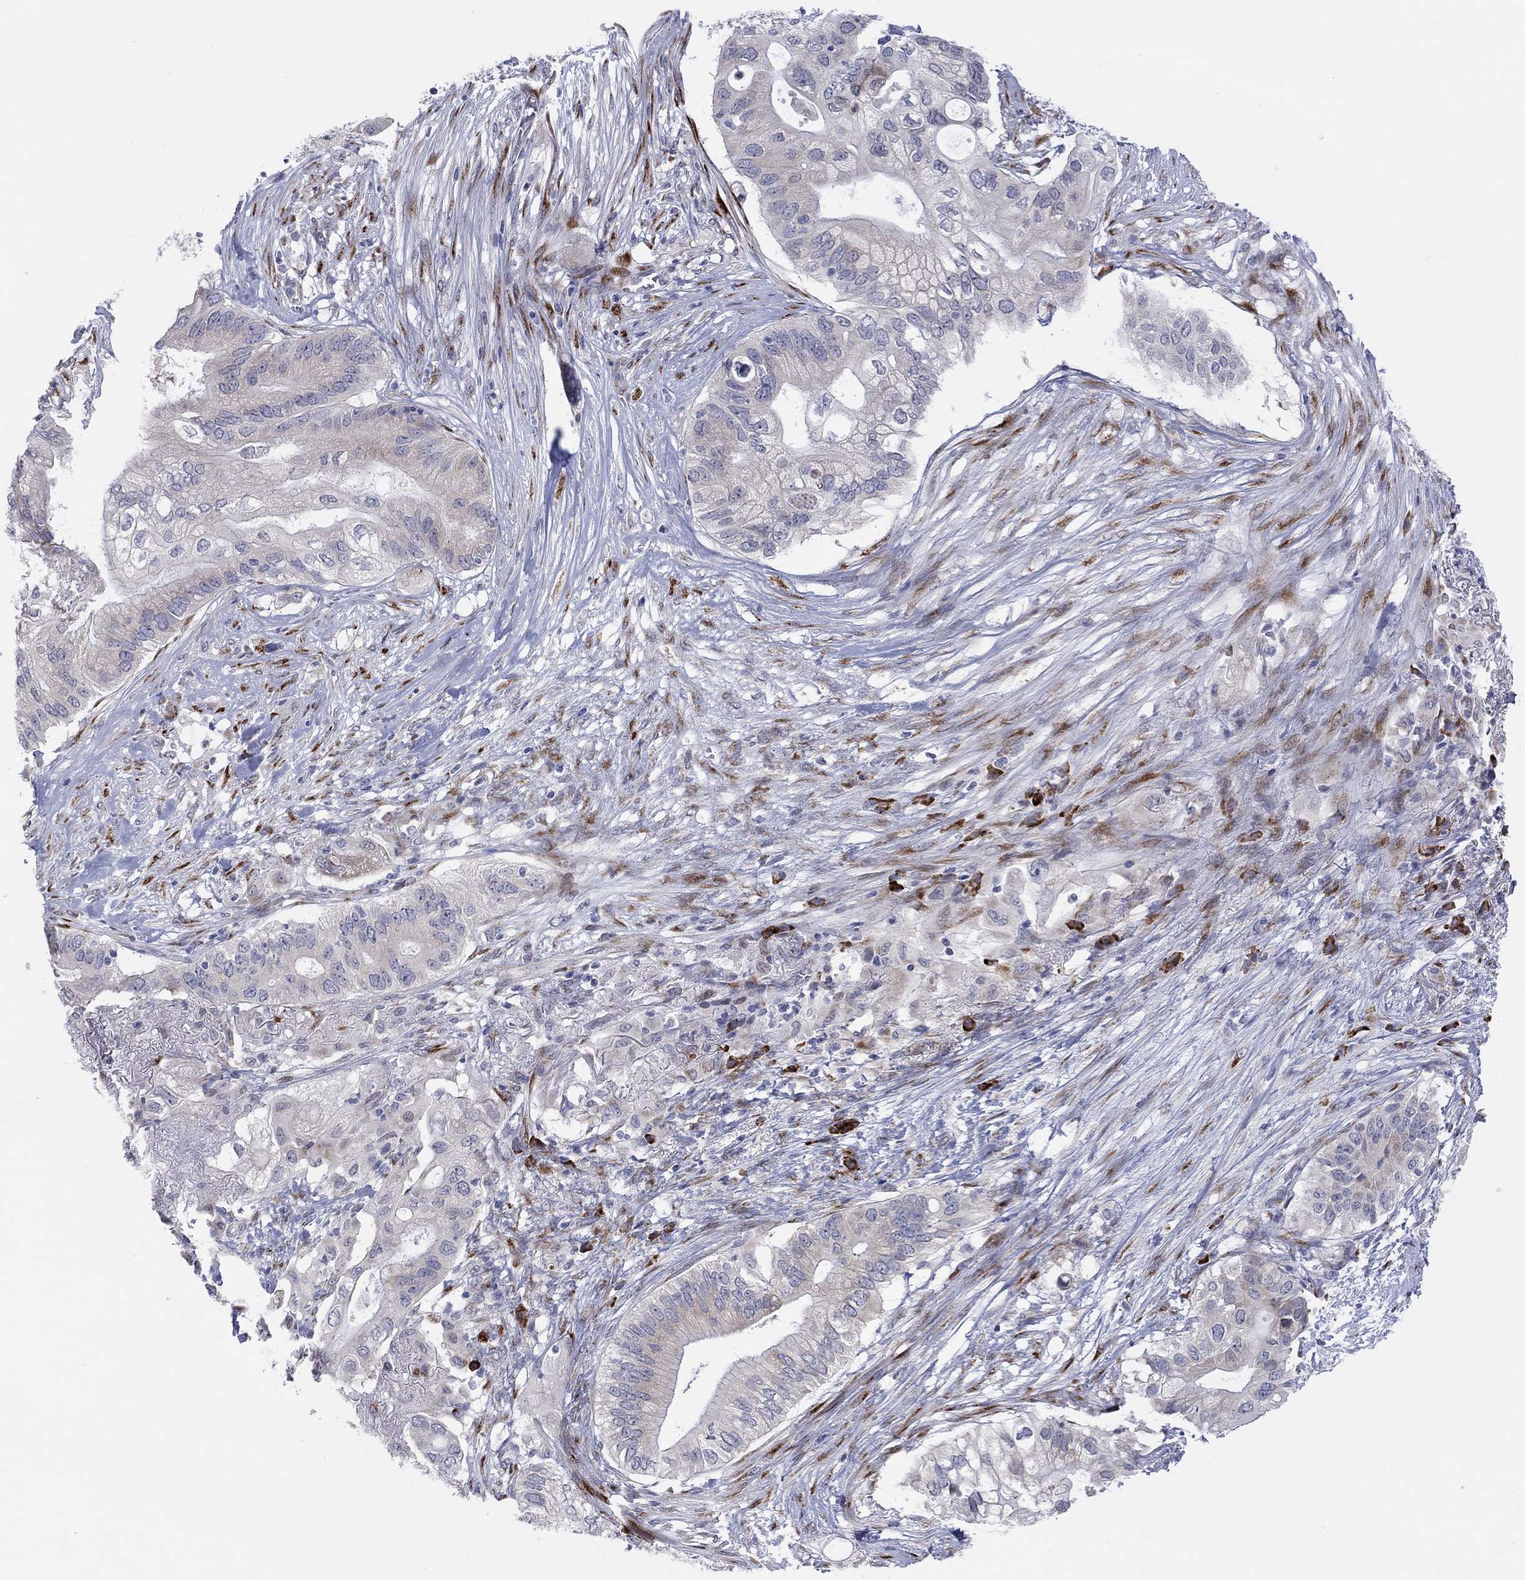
{"staining": {"intensity": "weak", "quantity": "<25%", "location": "cytoplasmic/membranous"}, "tissue": "pancreatic cancer", "cell_type": "Tumor cells", "image_type": "cancer", "snomed": [{"axis": "morphology", "description": "Adenocarcinoma, NOS"}, {"axis": "topography", "description": "Pancreas"}], "caption": "Immunohistochemistry (IHC) histopathology image of pancreatic cancer stained for a protein (brown), which reveals no expression in tumor cells.", "gene": "TTC21B", "patient": {"sex": "female", "age": 72}}